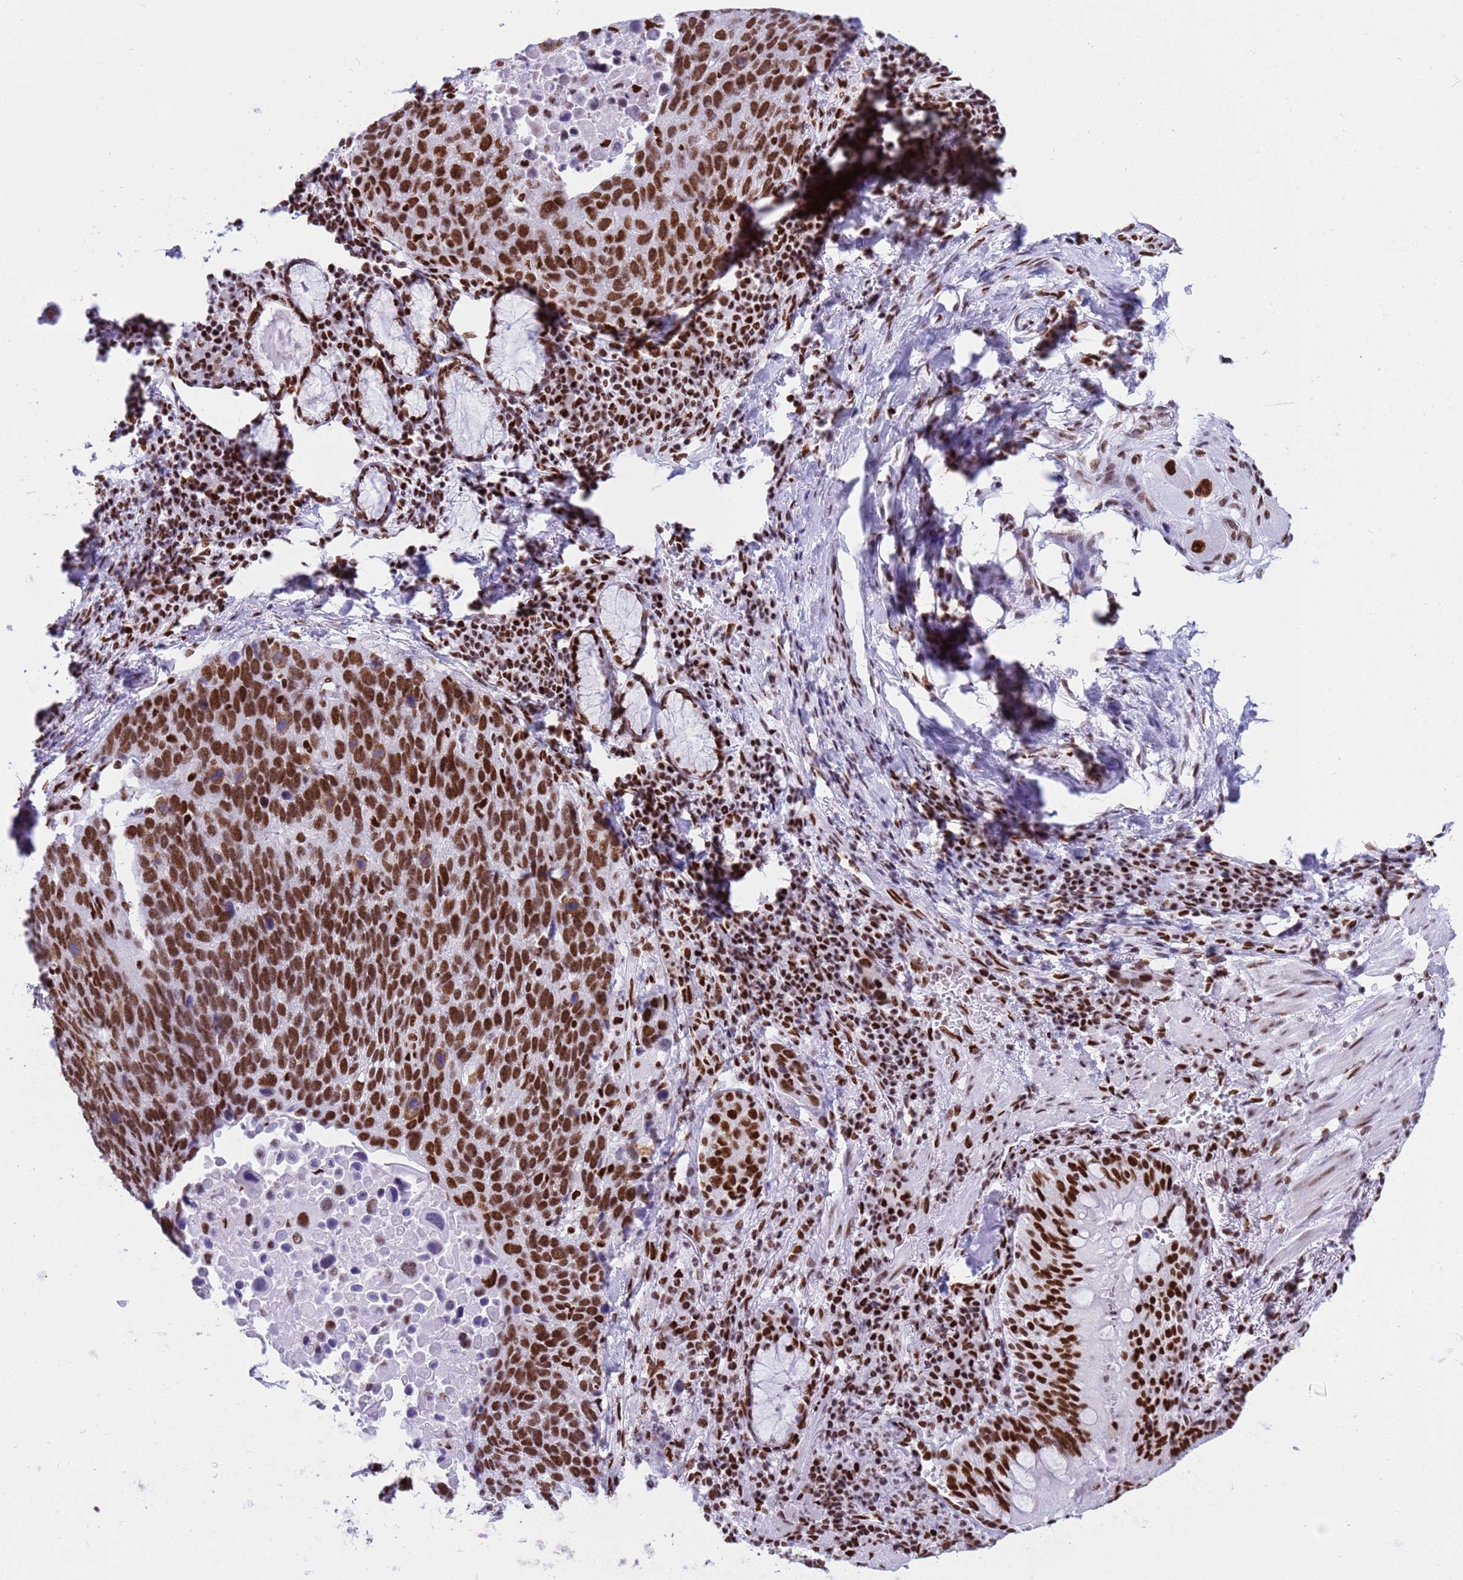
{"staining": {"intensity": "strong", "quantity": ">75%", "location": "nuclear"}, "tissue": "lung cancer", "cell_type": "Tumor cells", "image_type": "cancer", "snomed": [{"axis": "morphology", "description": "Squamous cell carcinoma, NOS"}, {"axis": "topography", "description": "Lung"}], "caption": "DAB immunohistochemical staining of human lung cancer (squamous cell carcinoma) shows strong nuclear protein positivity in about >75% of tumor cells. The staining is performed using DAB brown chromogen to label protein expression. The nuclei are counter-stained blue using hematoxylin.", "gene": "RALY", "patient": {"sex": "male", "age": 66}}